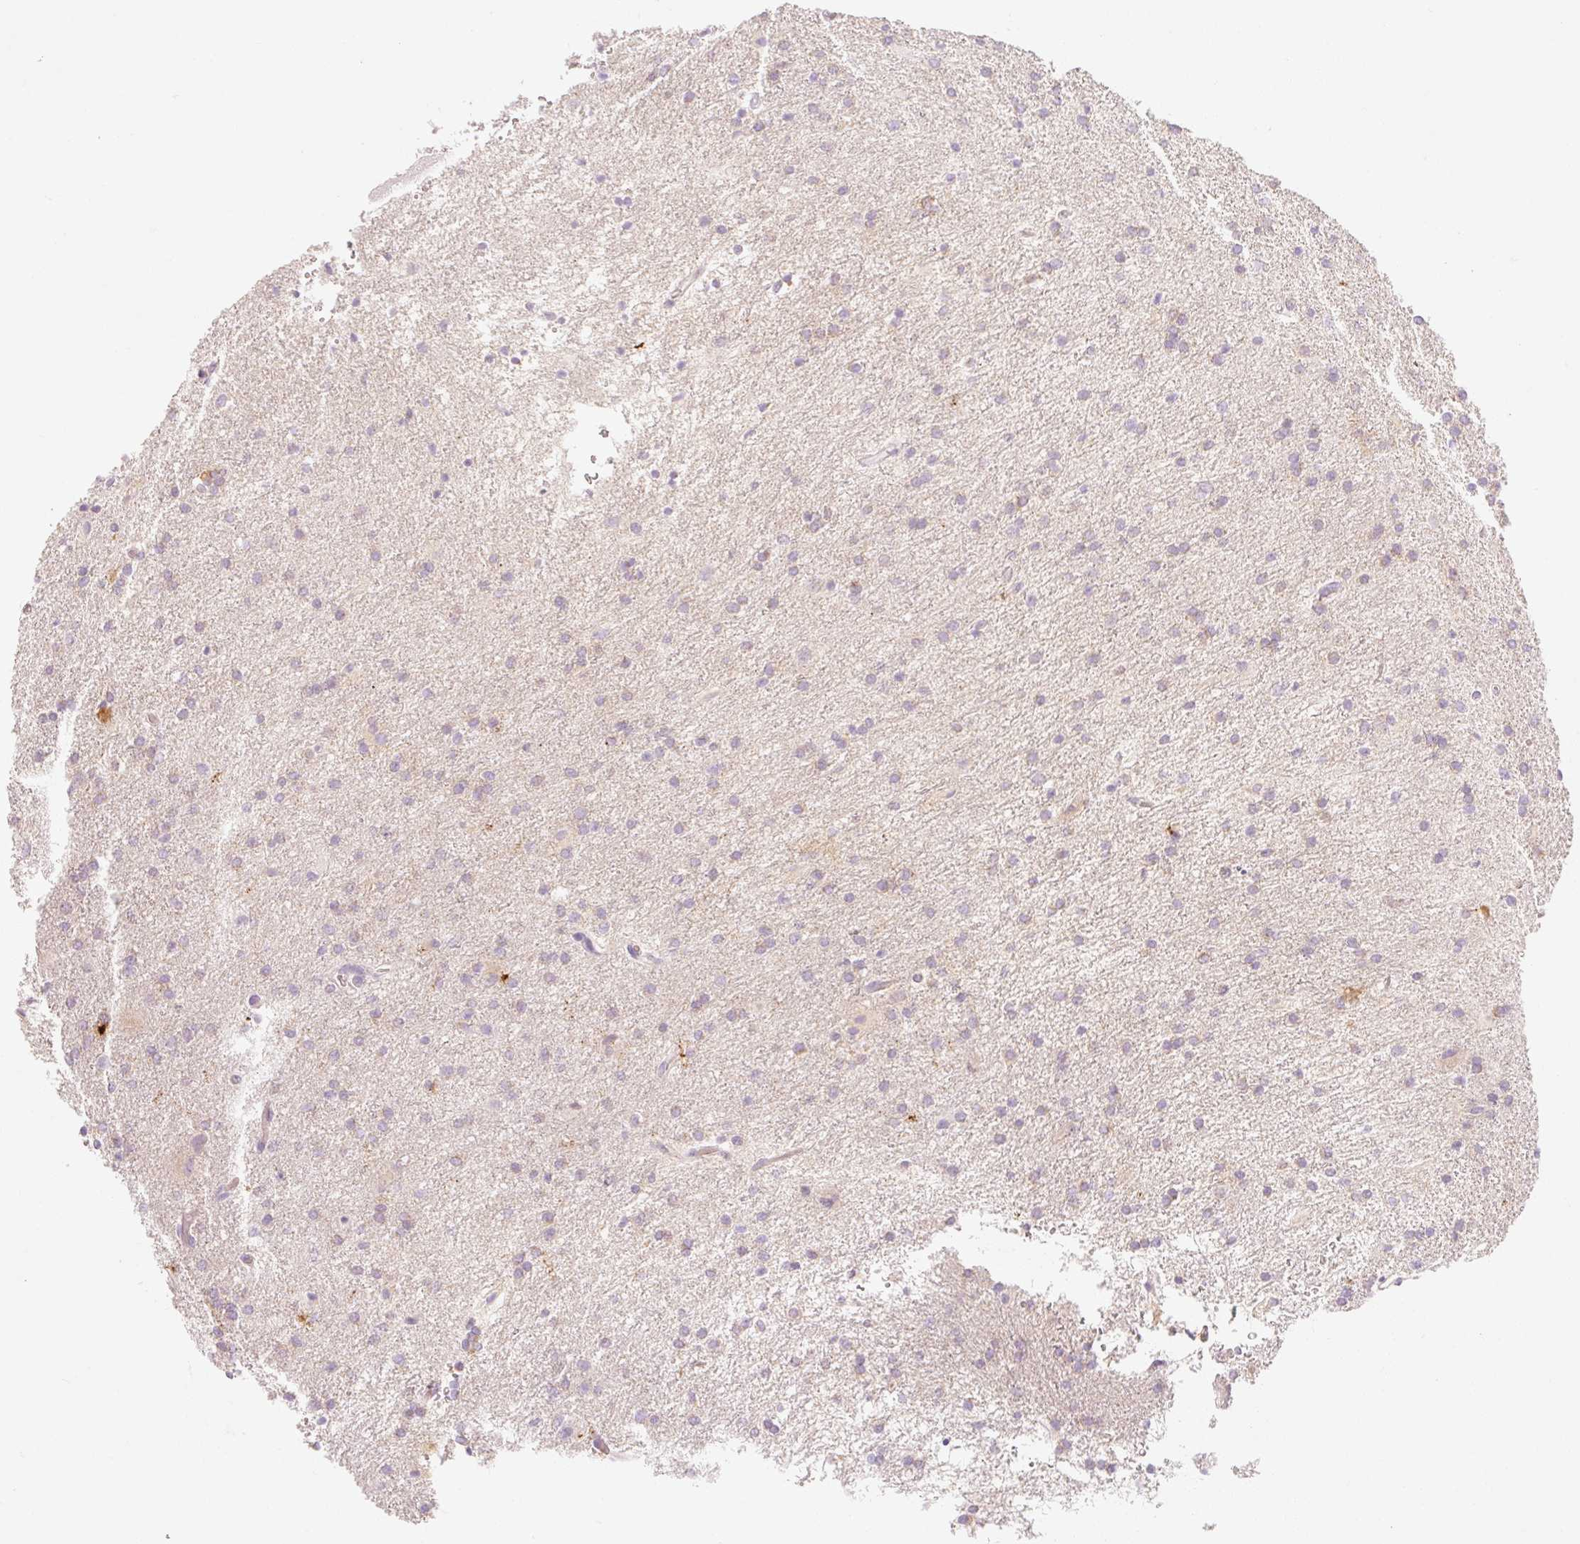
{"staining": {"intensity": "negative", "quantity": "none", "location": "none"}, "tissue": "glioma", "cell_type": "Tumor cells", "image_type": "cancer", "snomed": [{"axis": "morphology", "description": "Glioma, malignant, High grade"}, {"axis": "topography", "description": "Brain"}], "caption": "High-grade glioma (malignant) was stained to show a protein in brown. There is no significant expression in tumor cells. (Brightfield microscopy of DAB (3,3'-diaminobenzidine) IHC at high magnification).", "gene": "MYO1D", "patient": {"sex": "female", "age": 50}}